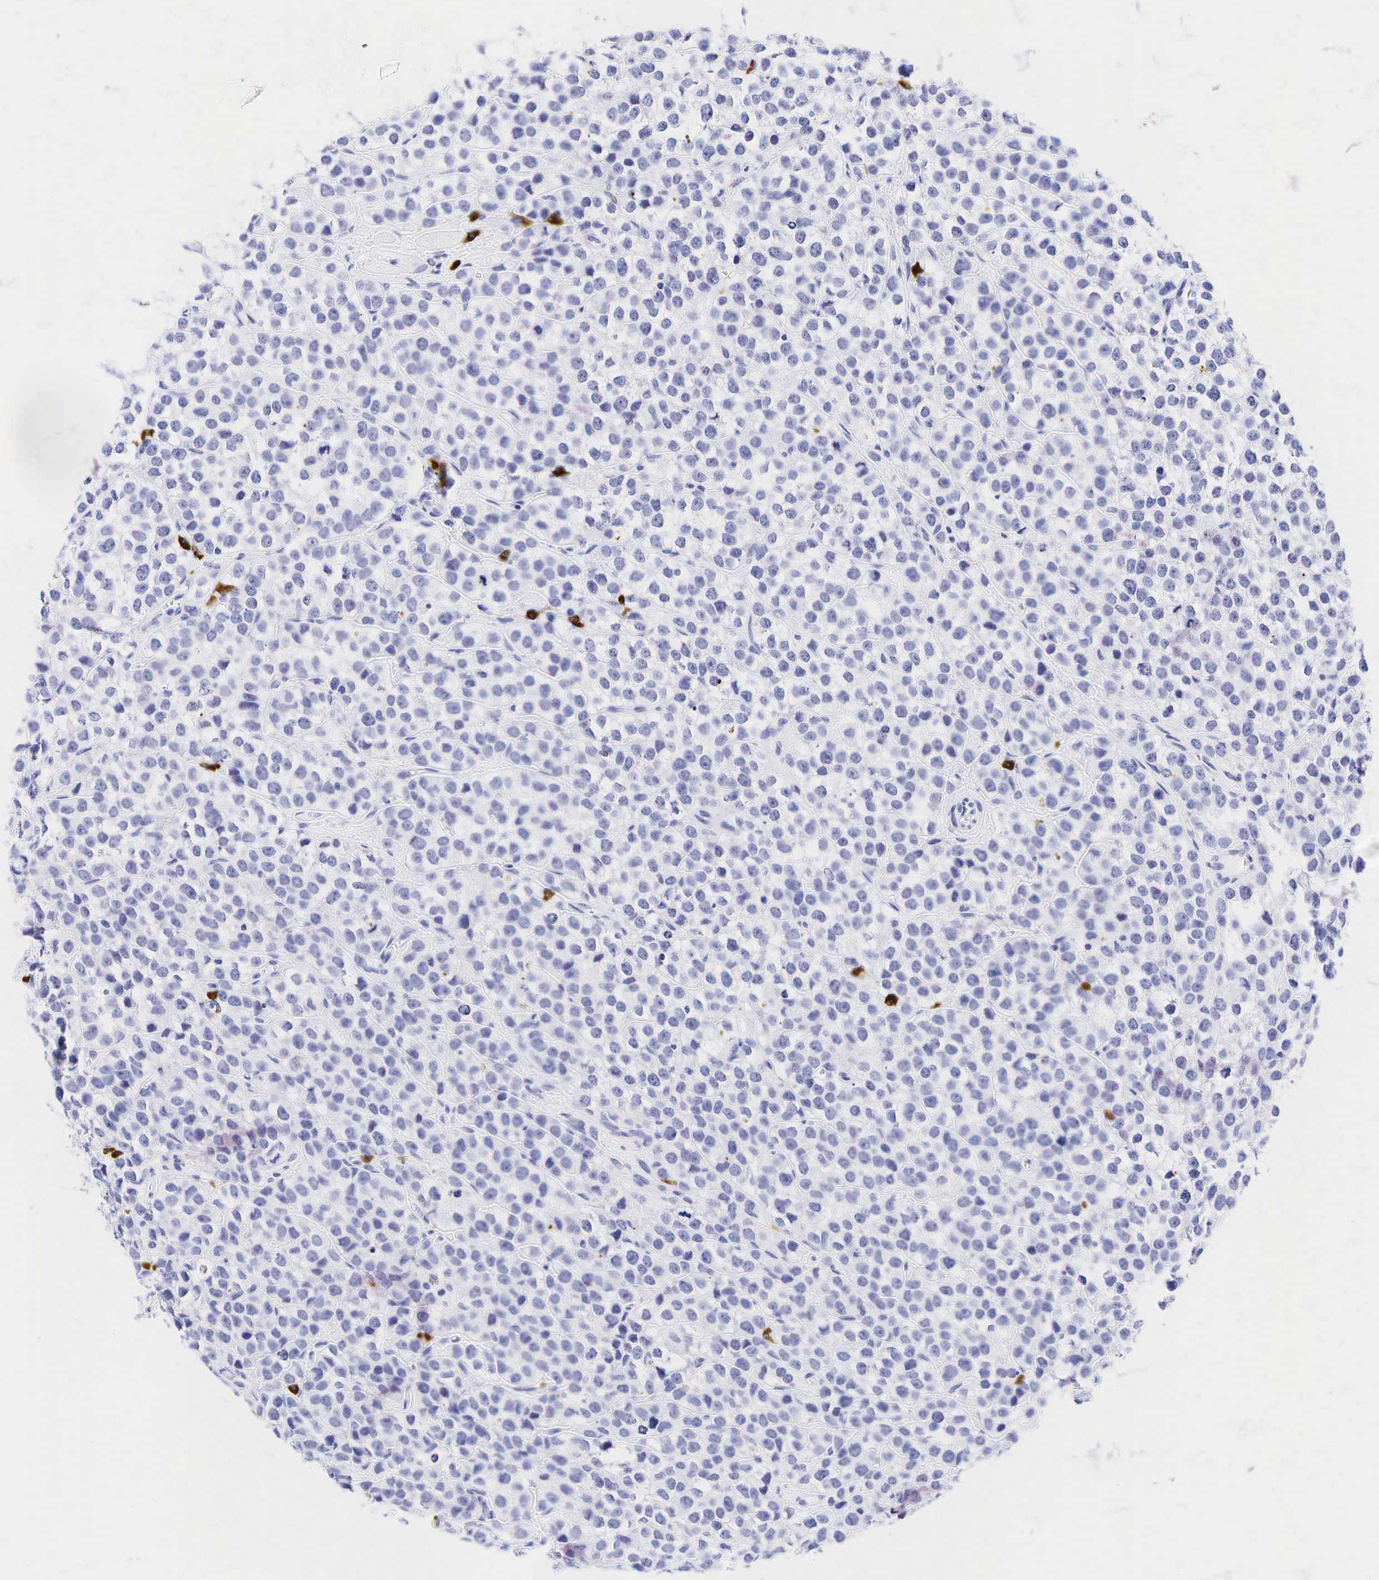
{"staining": {"intensity": "negative", "quantity": "none", "location": "none"}, "tissue": "testis cancer", "cell_type": "Tumor cells", "image_type": "cancer", "snomed": [{"axis": "morphology", "description": "Seminoma, NOS"}, {"axis": "topography", "description": "Testis"}], "caption": "Immunohistochemistry (IHC) micrograph of neoplastic tissue: human seminoma (testis) stained with DAB reveals no significant protein expression in tumor cells.", "gene": "CD79A", "patient": {"sex": "male", "age": 25}}